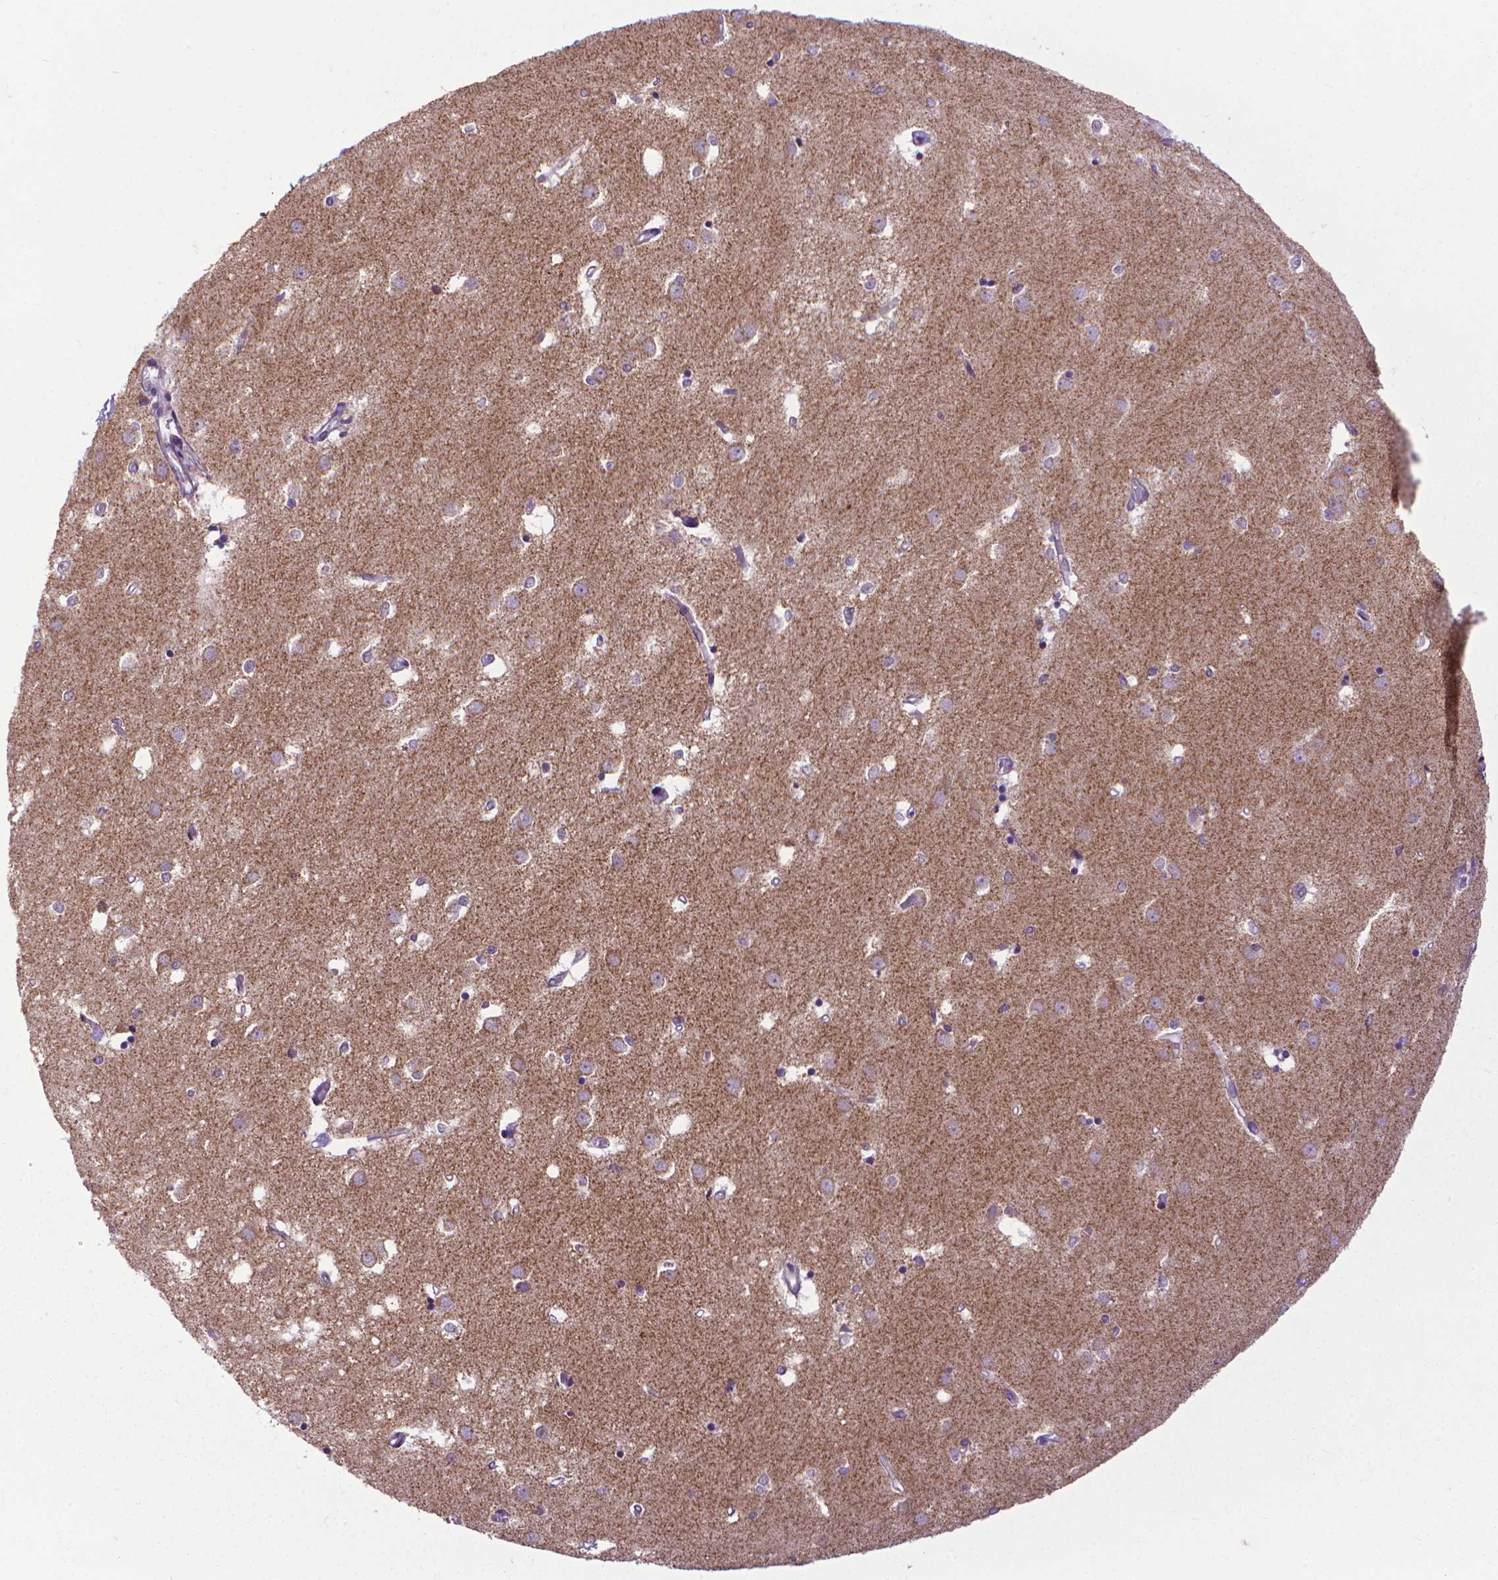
{"staining": {"intensity": "negative", "quantity": "none", "location": "none"}, "tissue": "caudate", "cell_type": "Glial cells", "image_type": "normal", "snomed": [{"axis": "morphology", "description": "Normal tissue, NOS"}, {"axis": "topography", "description": "Lateral ventricle wall"}], "caption": "Protein analysis of normal caudate exhibits no significant expression in glial cells. (Immunohistochemistry, brightfield microscopy, high magnification).", "gene": "VDAC1", "patient": {"sex": "male", "age": 54}}